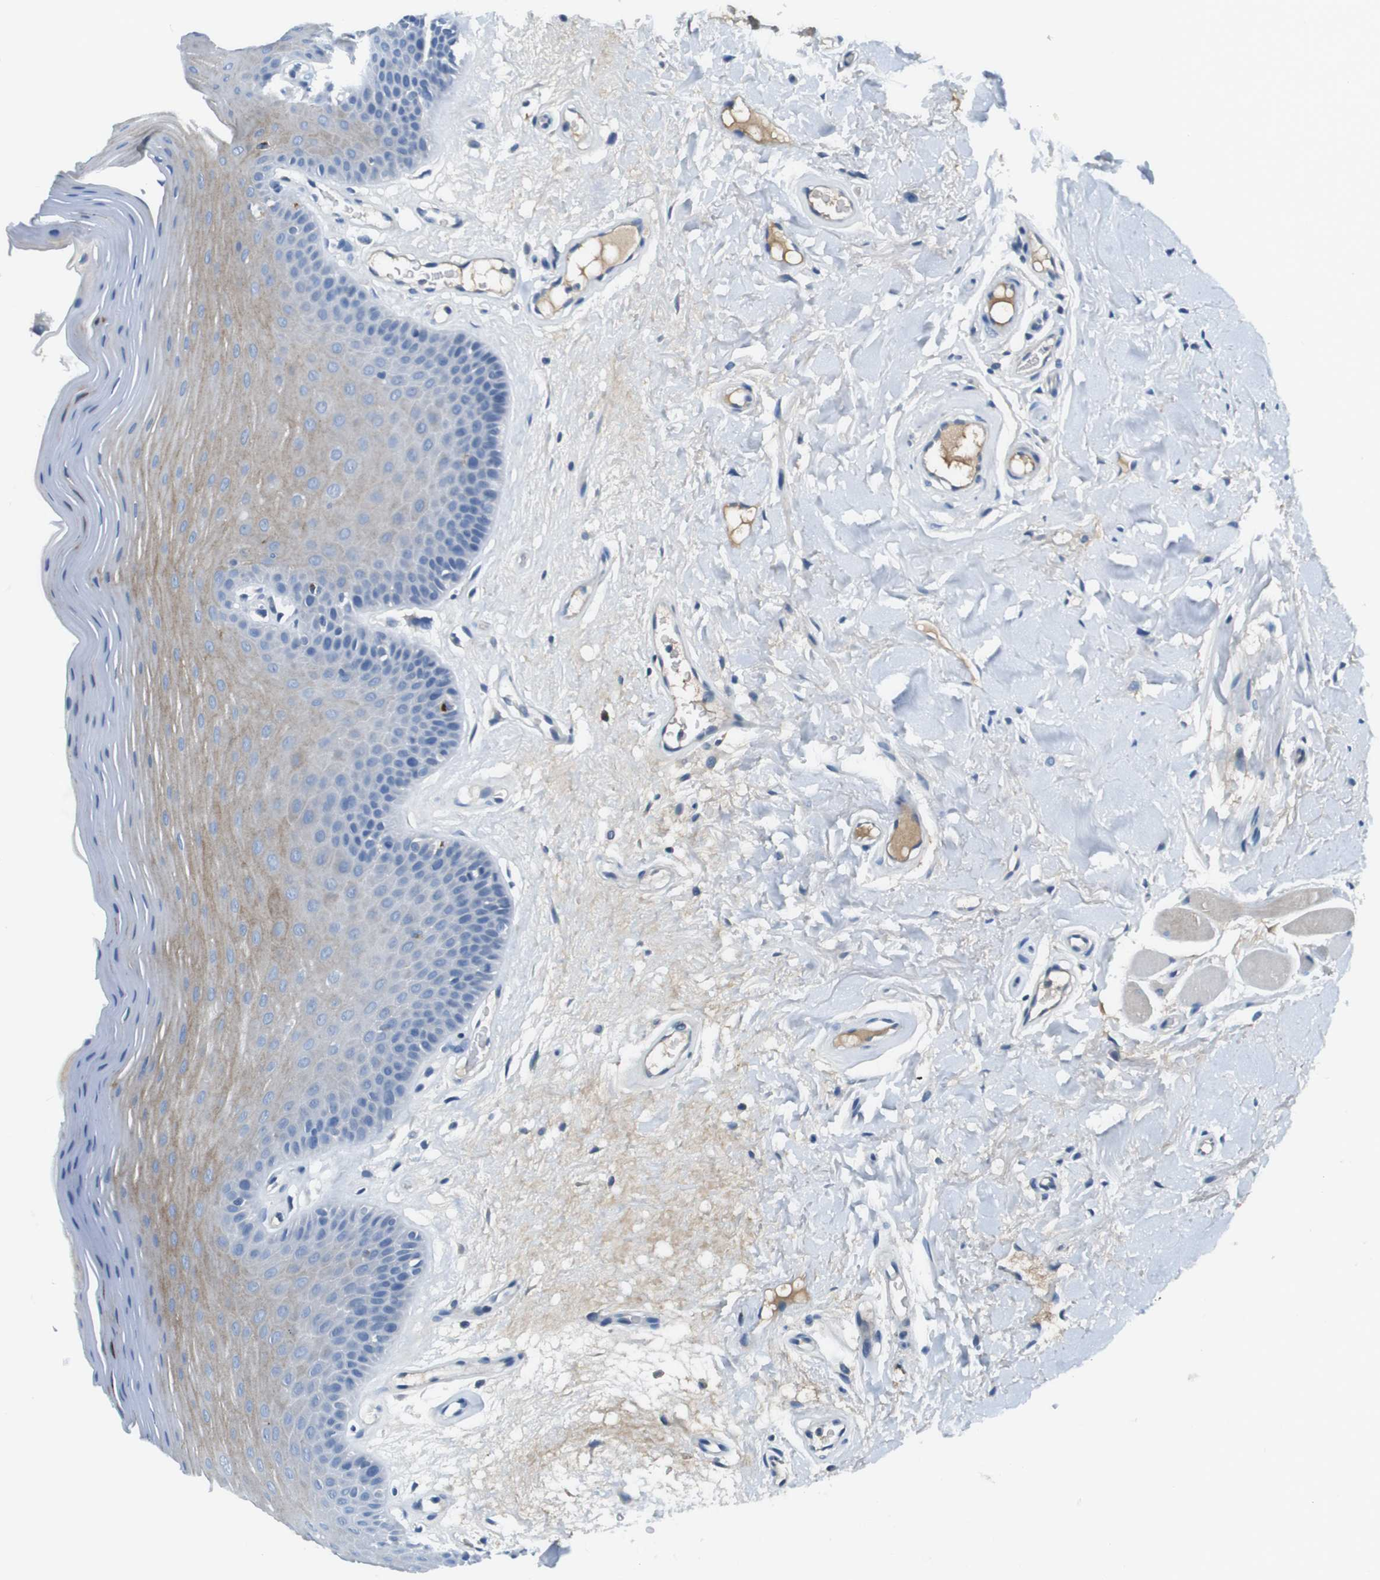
{"staining": {"intensity": "weak", "quantity": "25%-75%", "location": "cytoplasmic/membranous"}, "tissue": "oral mucosa", "cell_type": "Squamous epithelial cells", "image_type": "normal", "snomed": [{"axis": "morphology", "description": "Normal tissue, NOS"}, {"axis": "morphology", "description": "Squamous cell carcinoma, NOS"}, {"axis": "topography", "description": "Skeletal muscle"}, {"axis": "topography", "description": "Adipose tissue"}, {"axis": "topography", "description": "Vascular tissue"}, {"axis": "topography", "description": "Oral tissue"}, {"axis": "topography", "description": "Peripheral nerve tissue"}, {"axis": "topography", "description": "Head-Neck"}], "caption": "Weak cytoplasmic/membranous protein positivity is appreciated in approximately 25%-75% of squamous epithelial cells in oral mucosa.", "gene": "SLC35A3", "patient": {"sex": "male", "age": 71}}